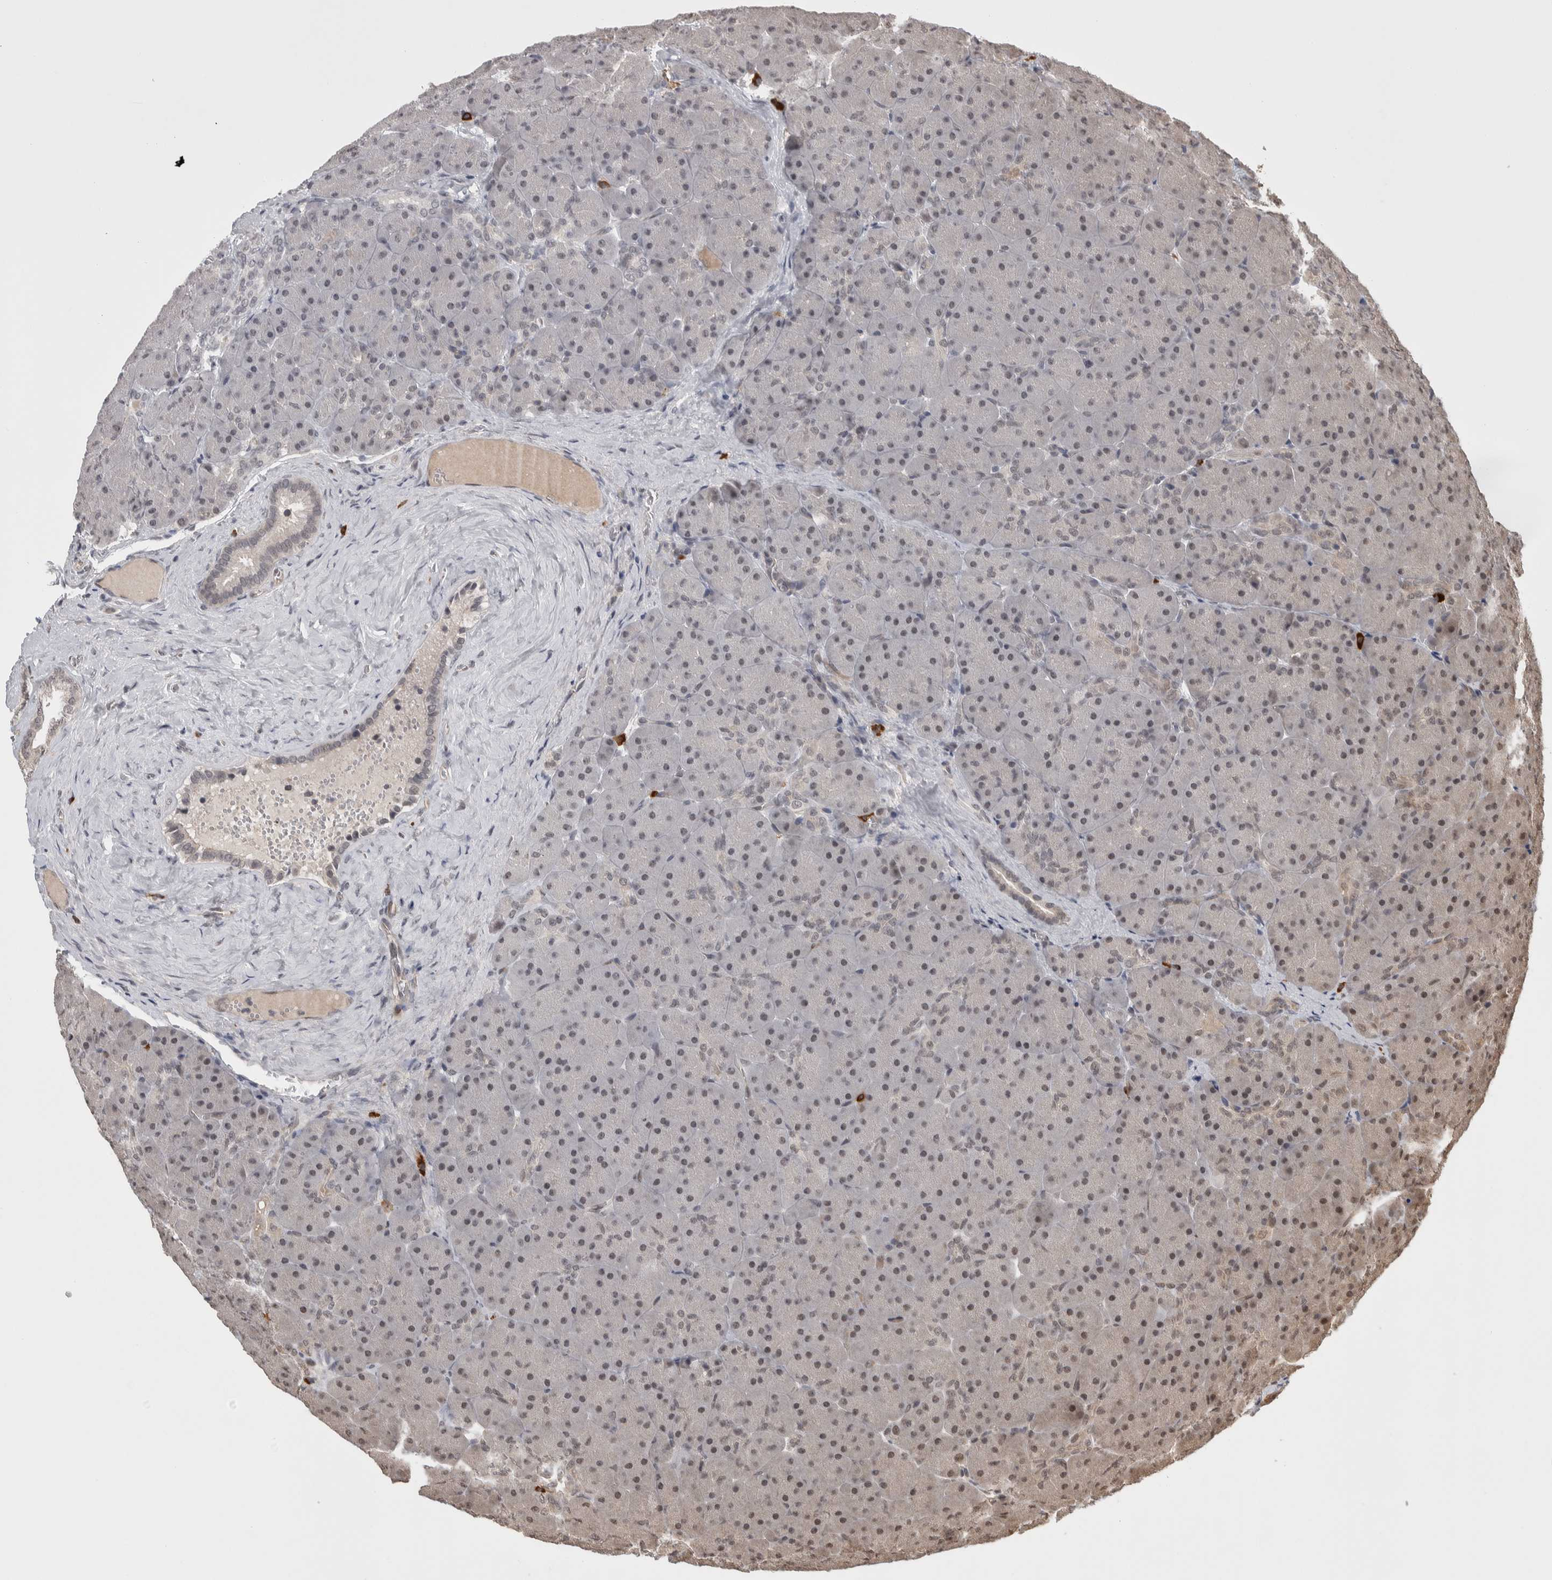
{"staining": {"intensity": "weak", "quantity": "25%-75%", "location": "nuclear"}, "tissue": "pancreas", "cell_type": "Exocrine glandular cells", "image_type": "normal", "snomed": [{"axis": "morphology", "description": "Normal tissue, NOS"}, {"axis": "topography", "description": "Pancreas"}], "caption": "Protein expression analysis of unremarkable pancreas shows weak nuclear staining in approximately 25%-75% of exocrine glandular cells.", "gene": "ZNF592", "patient": {"sex": "male", "age": 66}}